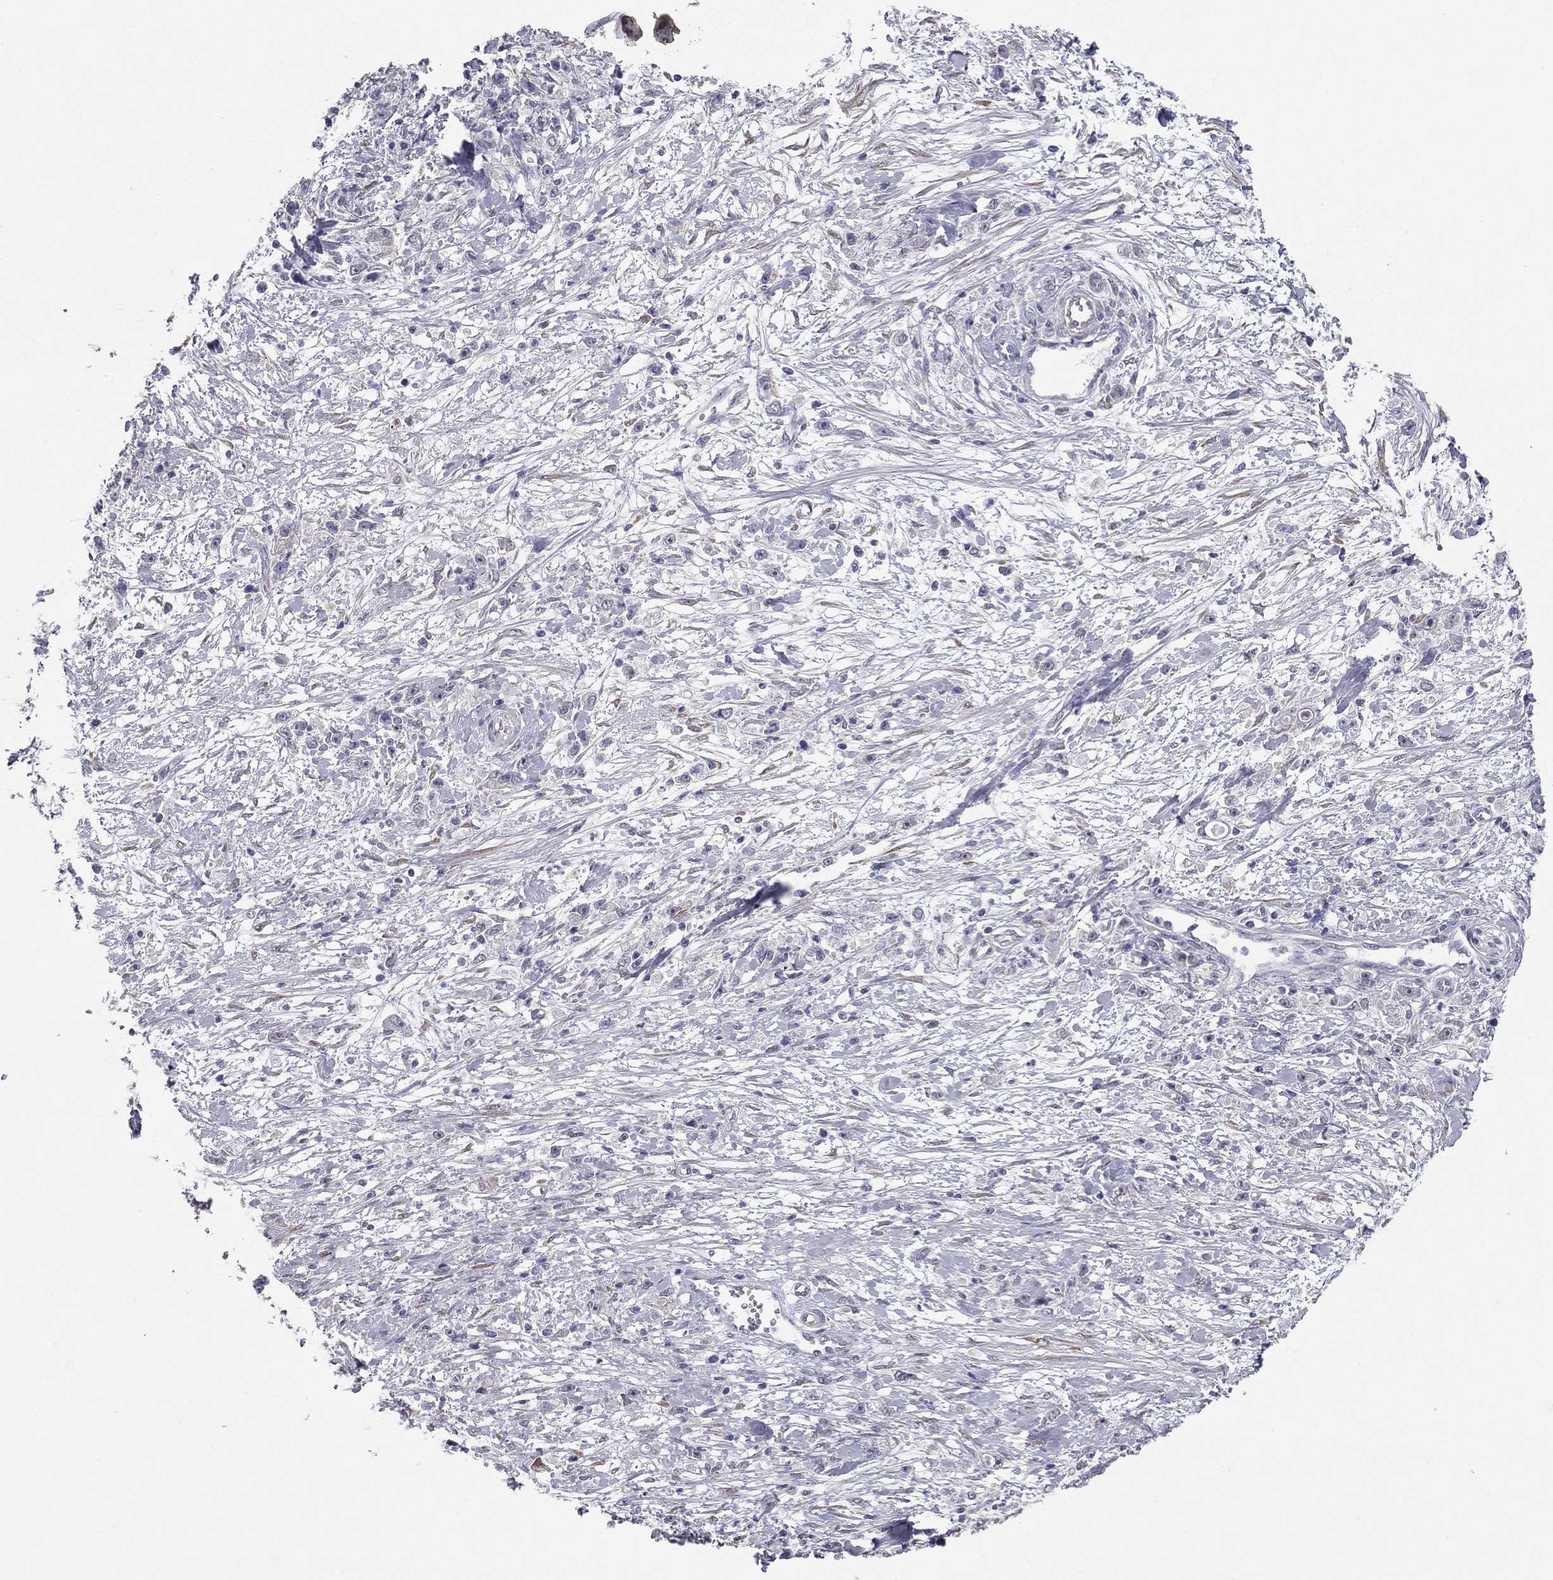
{"staining": {"intensity": "weak", "quantity": "<25%", "location": "cytoplasmic/membranous"}, "tissue": "stomach cancer", "cell_type": "Tumor cells", "image_type": "cancer", "snomed": [{"axis": "morphology", "description": "Adenocarcinoma, NOS"}, {"axis": "topography", "description": "Stomach"}], "caption": "High power microscopy micrograph of an immunohistochemistry (IHC) micrograph of stomach cancer (adenocarcinoma), revealing no significant expression in tumor cells.", "gene": "PRRT2", "patient": {"sex": "female", "age": 59}}